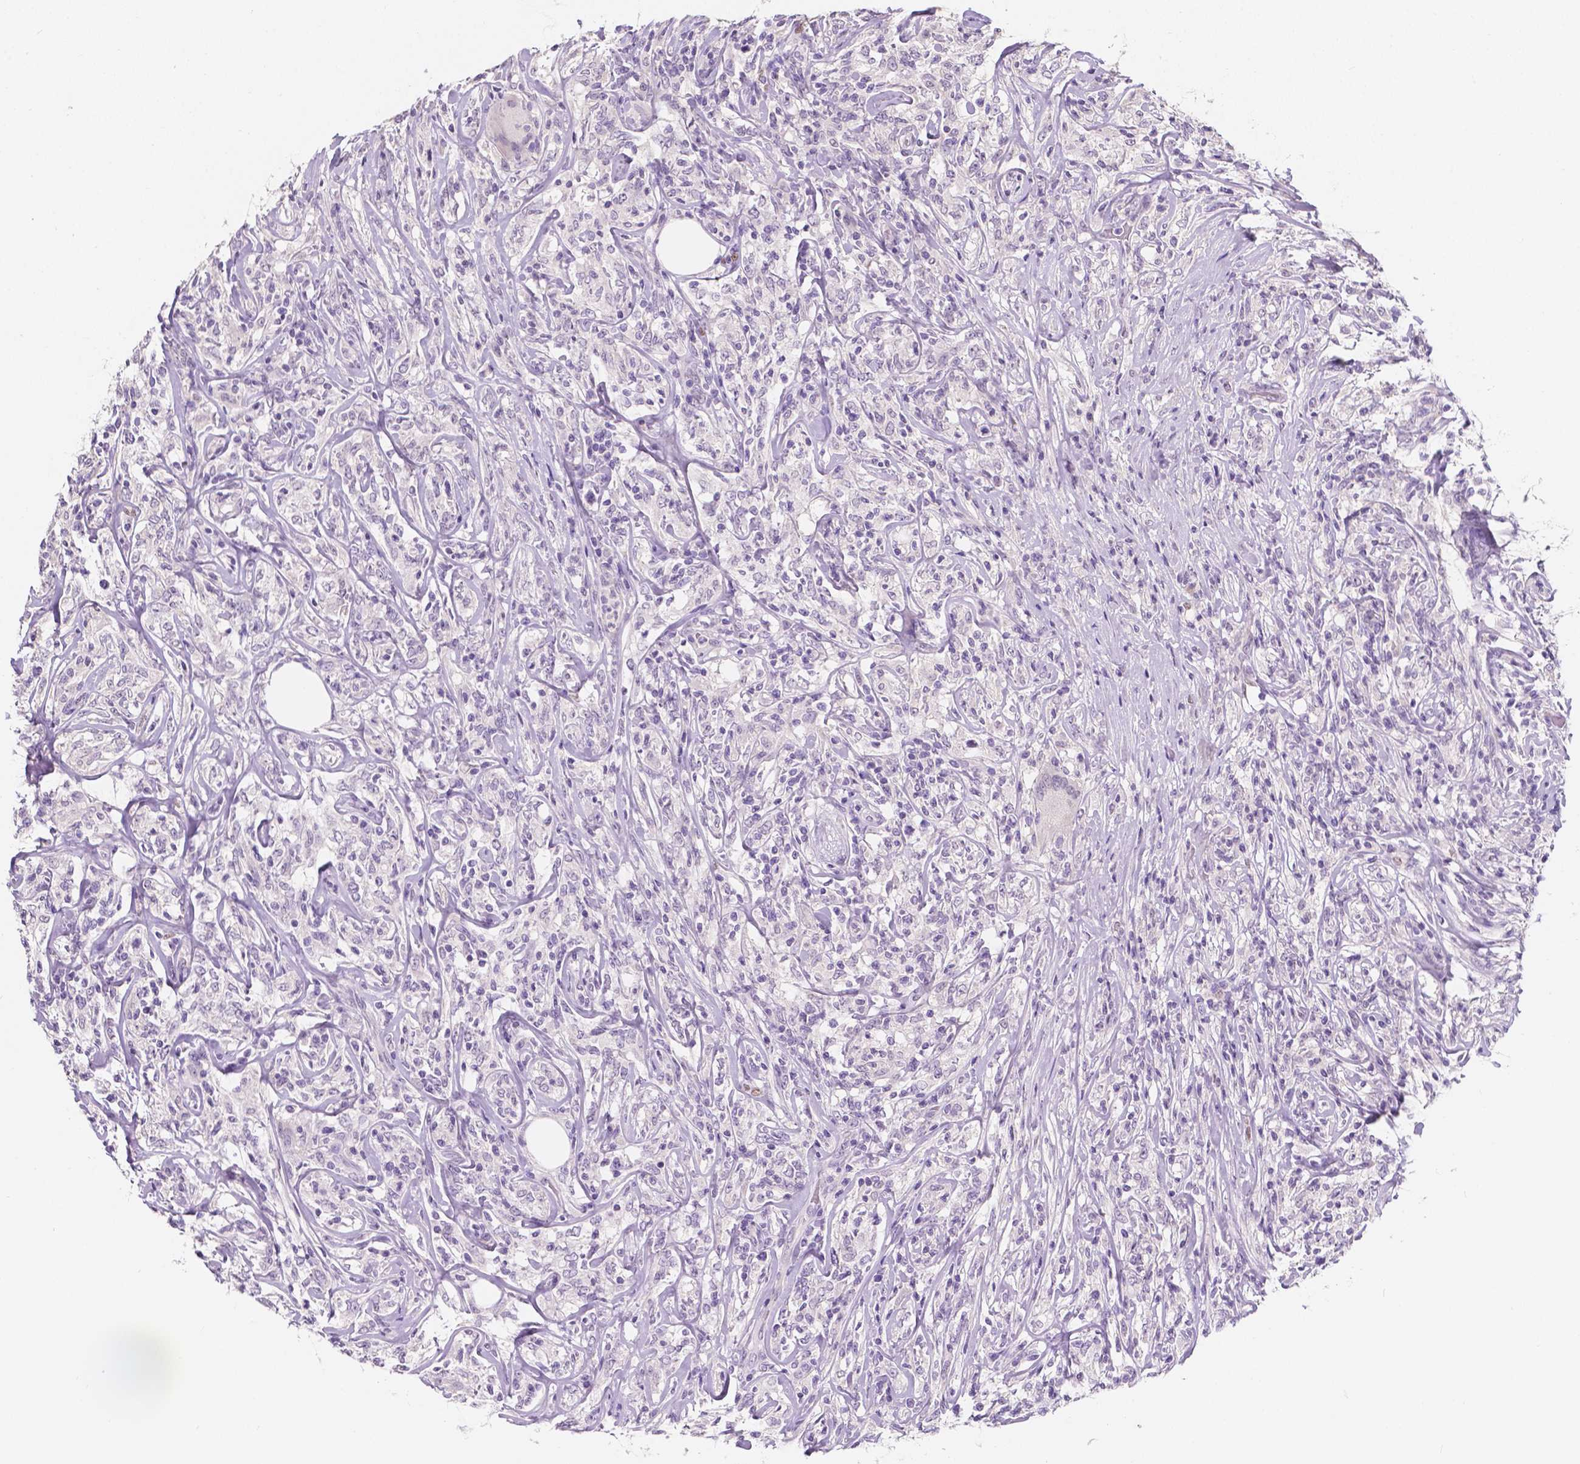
{"staining": {"intensity": "negative", "quantity": "none", "location": "none"}, "tissue": "lymphoma", "cell_type": "Tumor cells", "image_type": "cancer", "snomed": [{"axis": "morphology", "description": "Malignant lymphoma, non-Hodgkin's type, High grade"}, {"axis": "topography", "description": "Lymph node"}], "caption": "Histopathology image shows no significant protein expression in tumor cells of high-grade malignant lymphoma, non-Hodgkin's type.", "gene": "TAL1", "patient": {"sex": "female", "age": 84}}